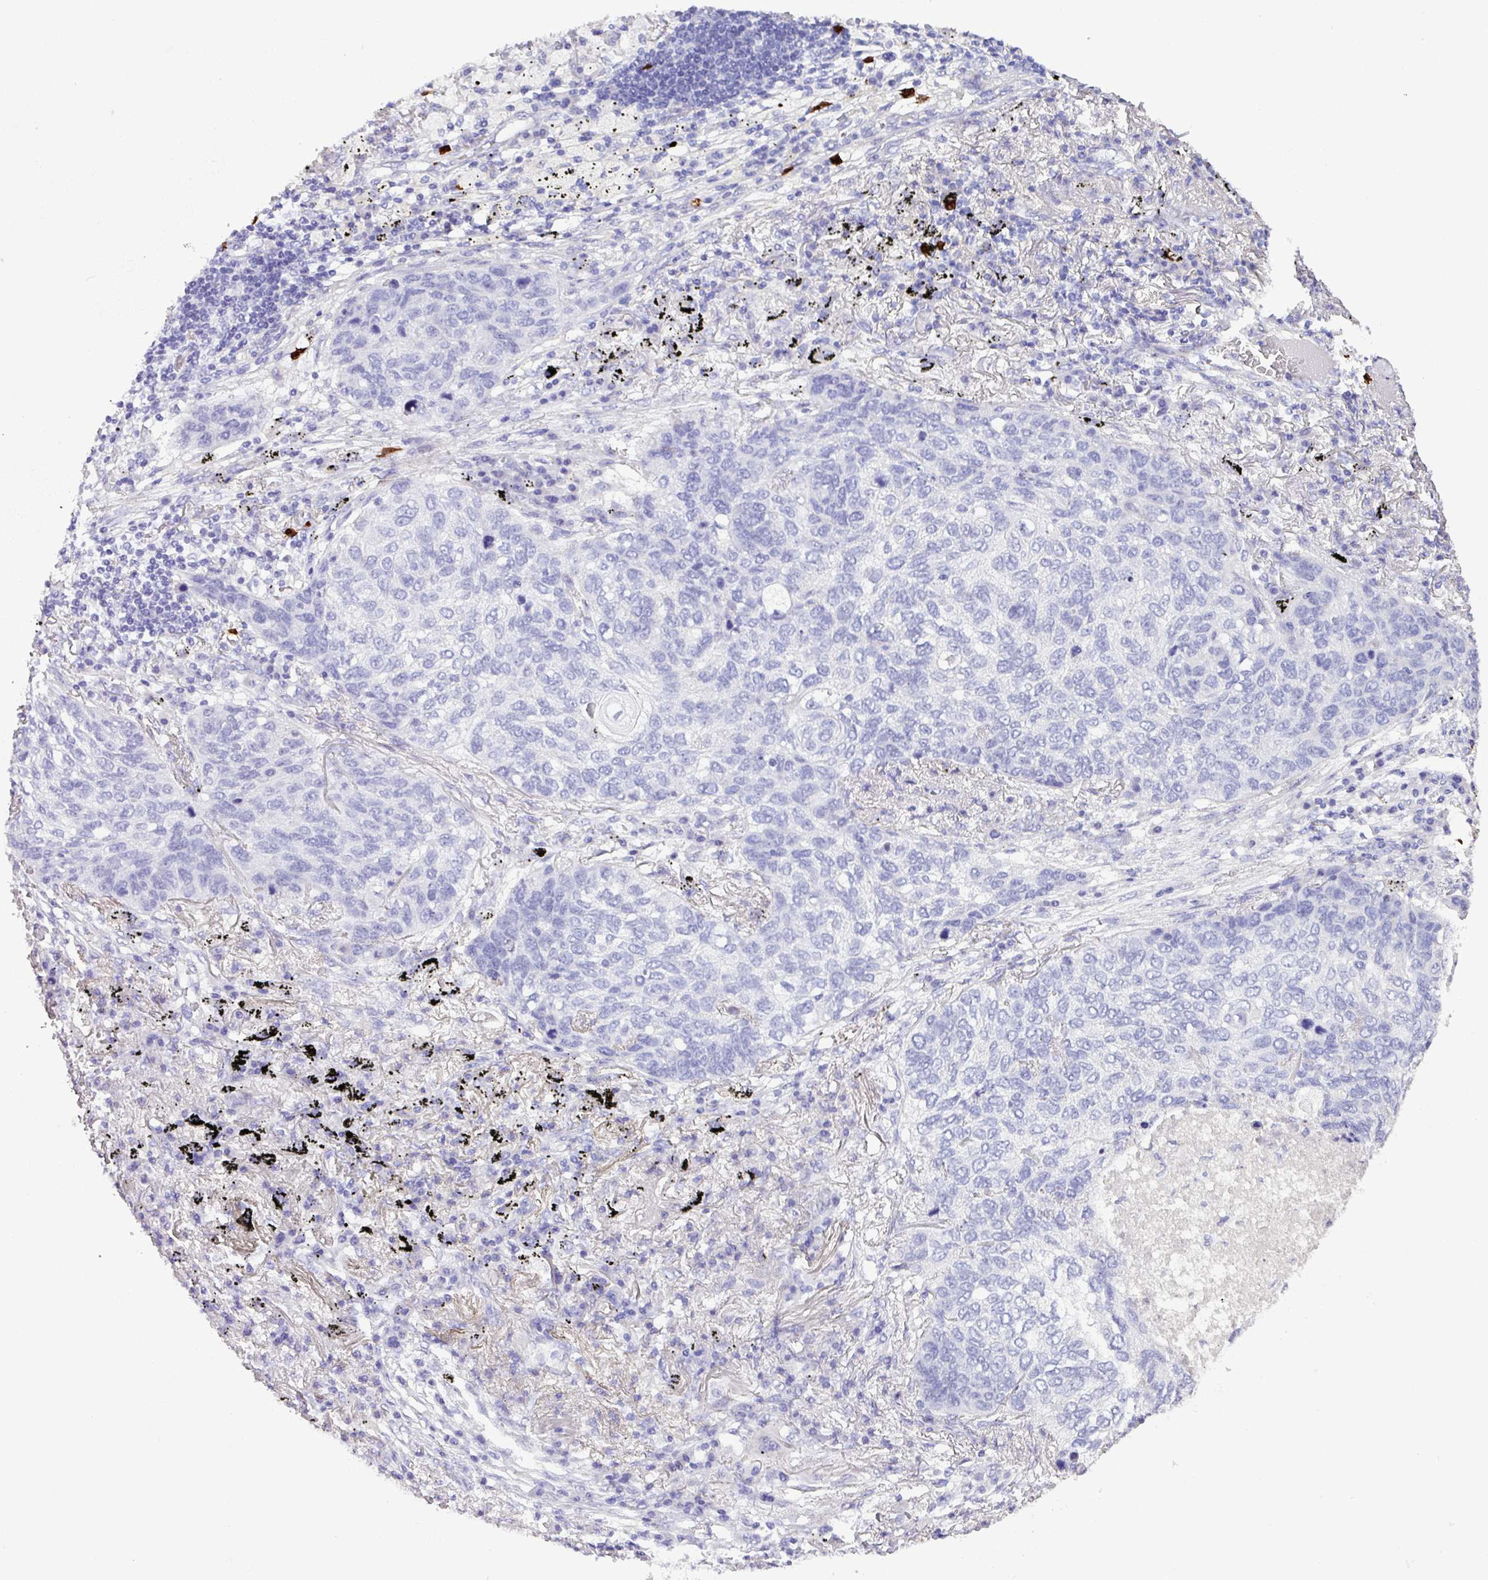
{"staining": {"intensity": "negative", "quantity": "none", "location": "none"}, "tissue": "lung cancer", "cell_type": "Tumor cells", "image_type": "cancer", "snomed": [{"axis": "morphology", "description": "Squamous cell carcinoma, NOS"}, {"axis": "topography", "description": "Lung"}], "caption": "Tumor cells show no significant protein positivity in lung cancer (squamous cell carcinoma).", "gene": "MRM2", "patient": {"sex": "female", "age": 63}}